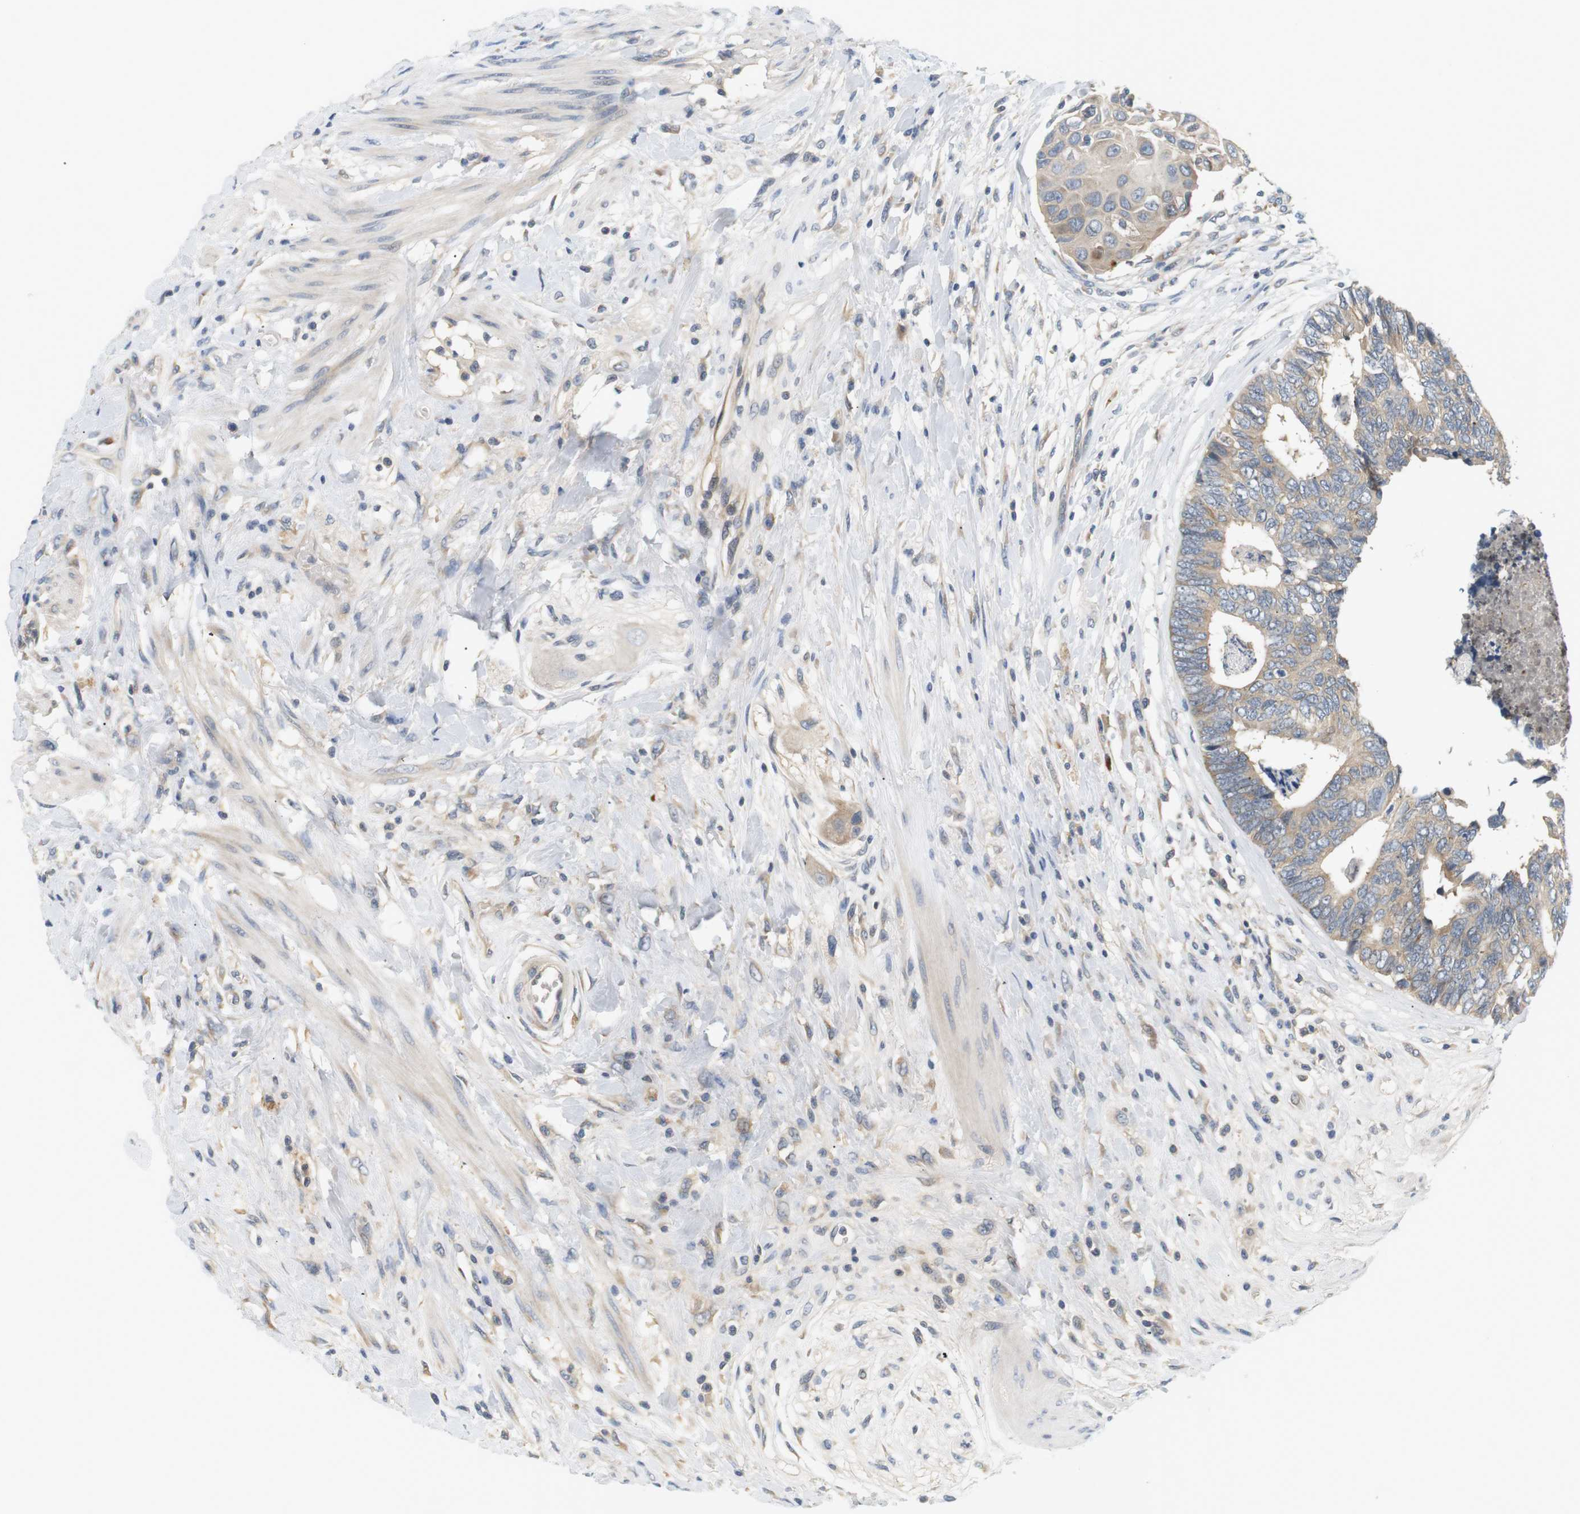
{"staining": {"intensity": "weak", "quantity": ">75%", "location": "cytoplasmic/membranous"}, "tissue": "colorectal cancer", "cell_type": "Tumor cells", "image_type": "cancer", "snomed": [{"axis": "morphology", "description": "Adenocarcinoma, NOS"}, {"axis": "topography", "description": "Rectum"}], "caption": "Colorectal cancer was stained to show a protein in brown. There is low levels of weak cytoplasmic/membranous positivity in approximately >75% of tumor cells.", "gene": "EVA1C", "patient": {"sex": "male", "age": 51}}